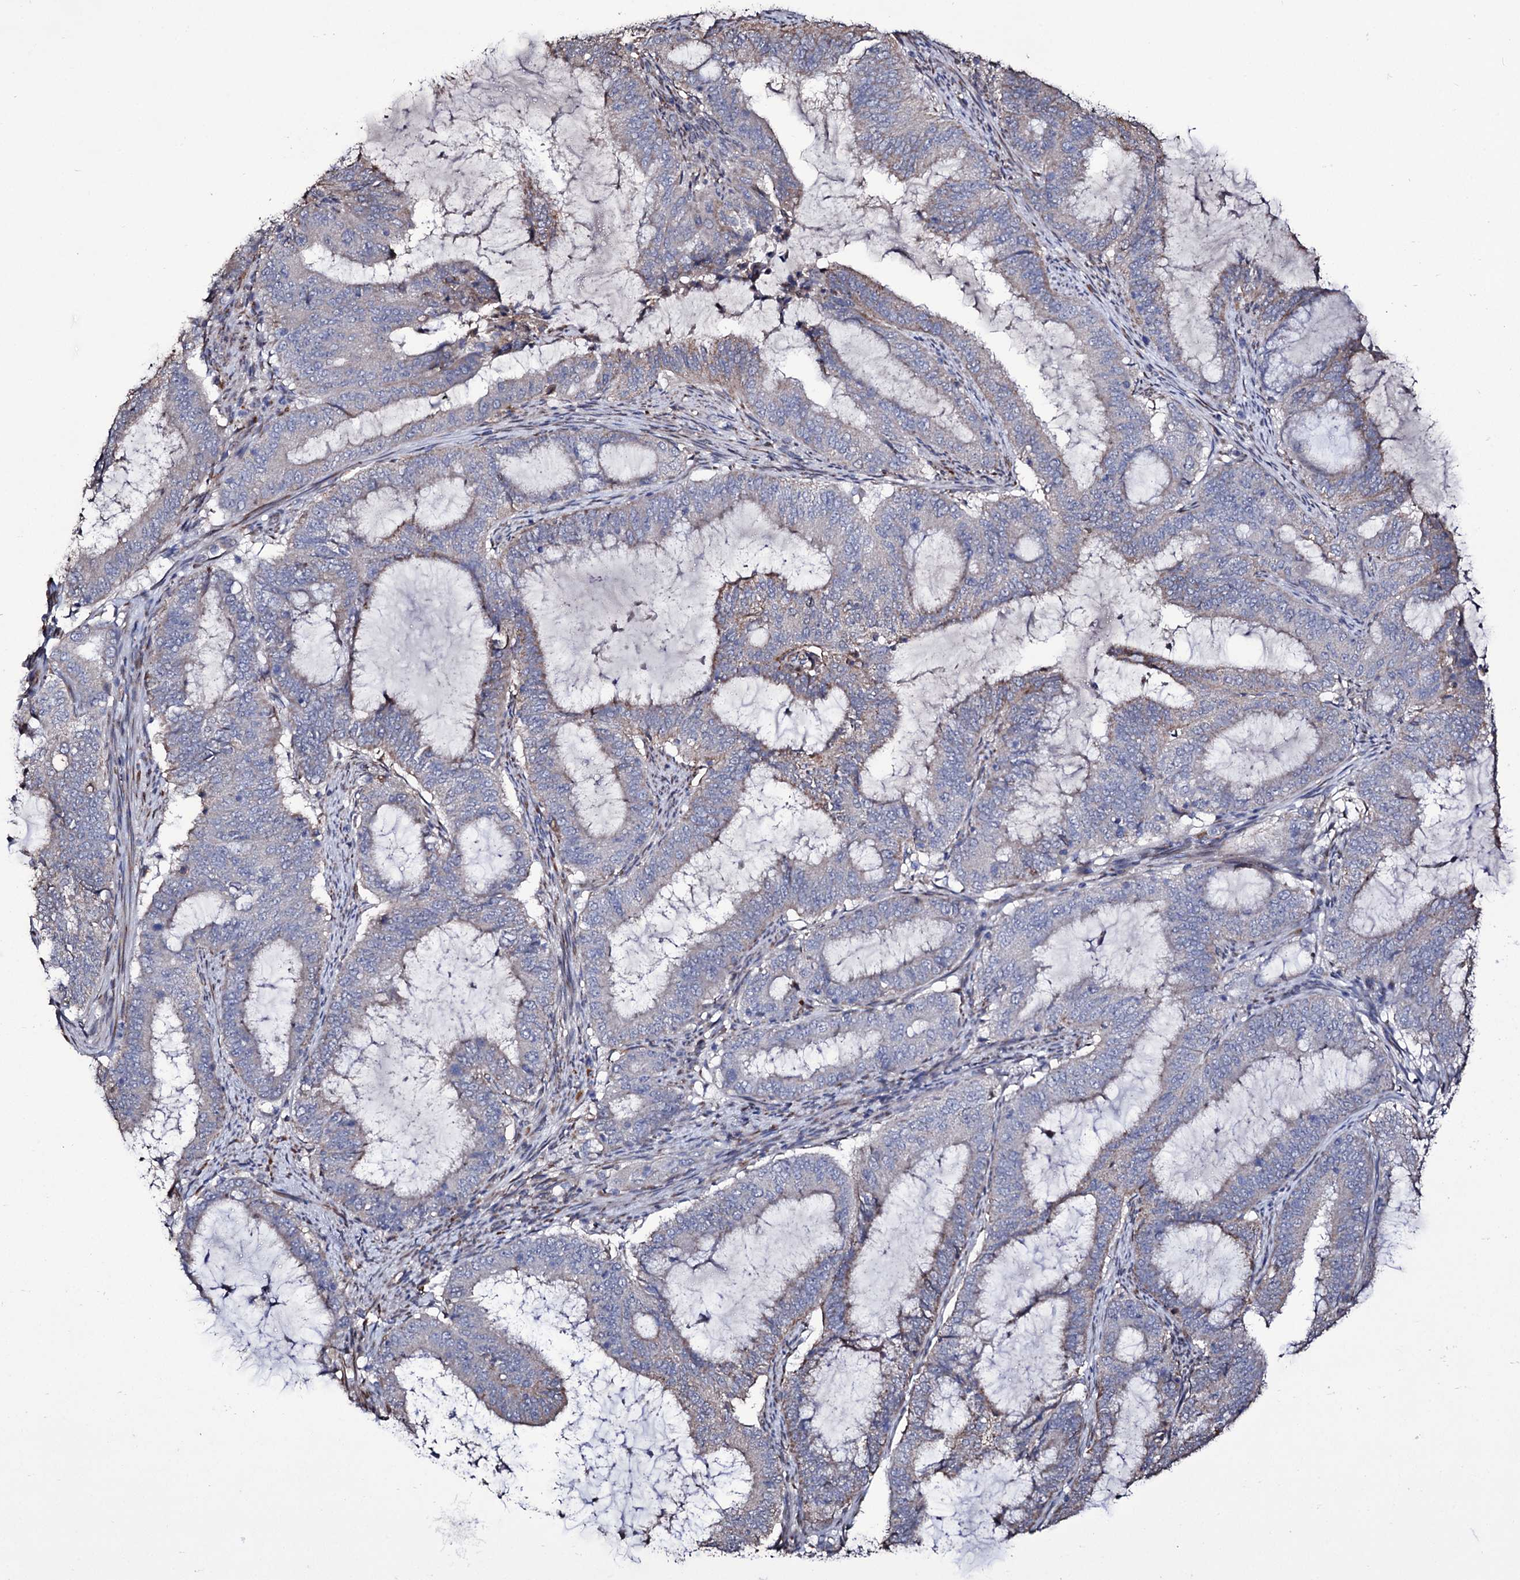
{"staining": {"intensity": "weak", "quantity": "<25%", "location": "cytoplasmic/membranous"}, "tissue": "endometrial cancer", "cell_type": "Tumor cells", "image_type": "cancer", "snomed": [{"axis": "morphology", "description": "Adenocarcinoma, NOS"}, {"axis": "topography", "description": "Endometrium"}], "caption": "Immunohistochemistry micrograph of endometrial cancer stained for a protein (brown), which displays no expression in tumor cells. Nuclei are stained in blue.", "gene": "TUBGCP5", "patient": {"sex": "female", "age": 51}}